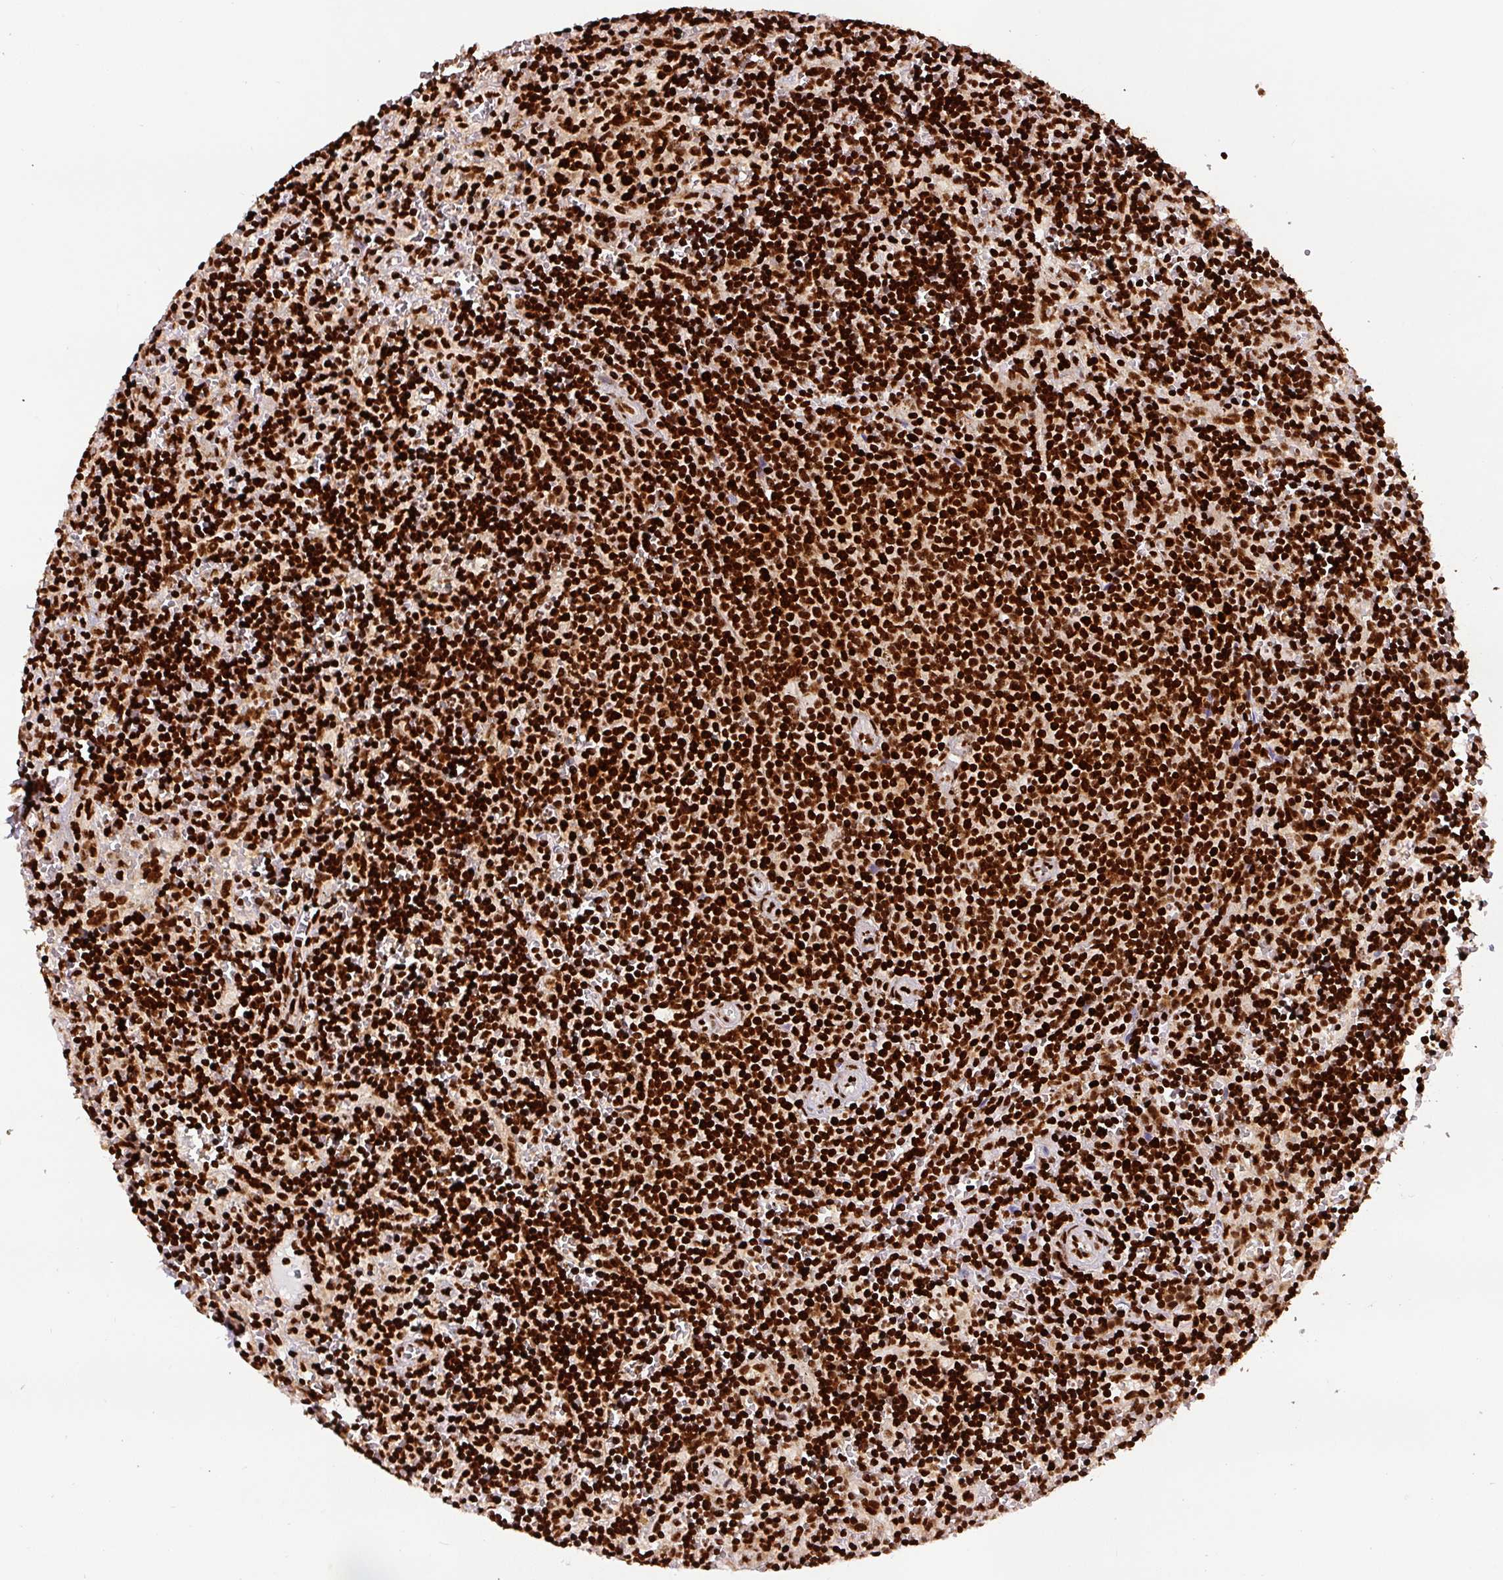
{"staining": {"intensity": "strong", "quantity": ">75%", "location": "nuclear"}, "tissue": "lymphoma", "cell_type": "Tumor cells", "image_type": "cancer", "snomed": [{"axis": "morphology", "description": "Malignant lymphoma, non-Hodgkin's type, Low grade"}, {"axis": "topography", "description": "Spleen"}], "caption": "Lymphoma was stained to show a protein in brown. There is high levels of strong nuclear expression in about >75% of tumor cells.", "gene": "FUS", "patient": {"sex": "male", "age": 60}}